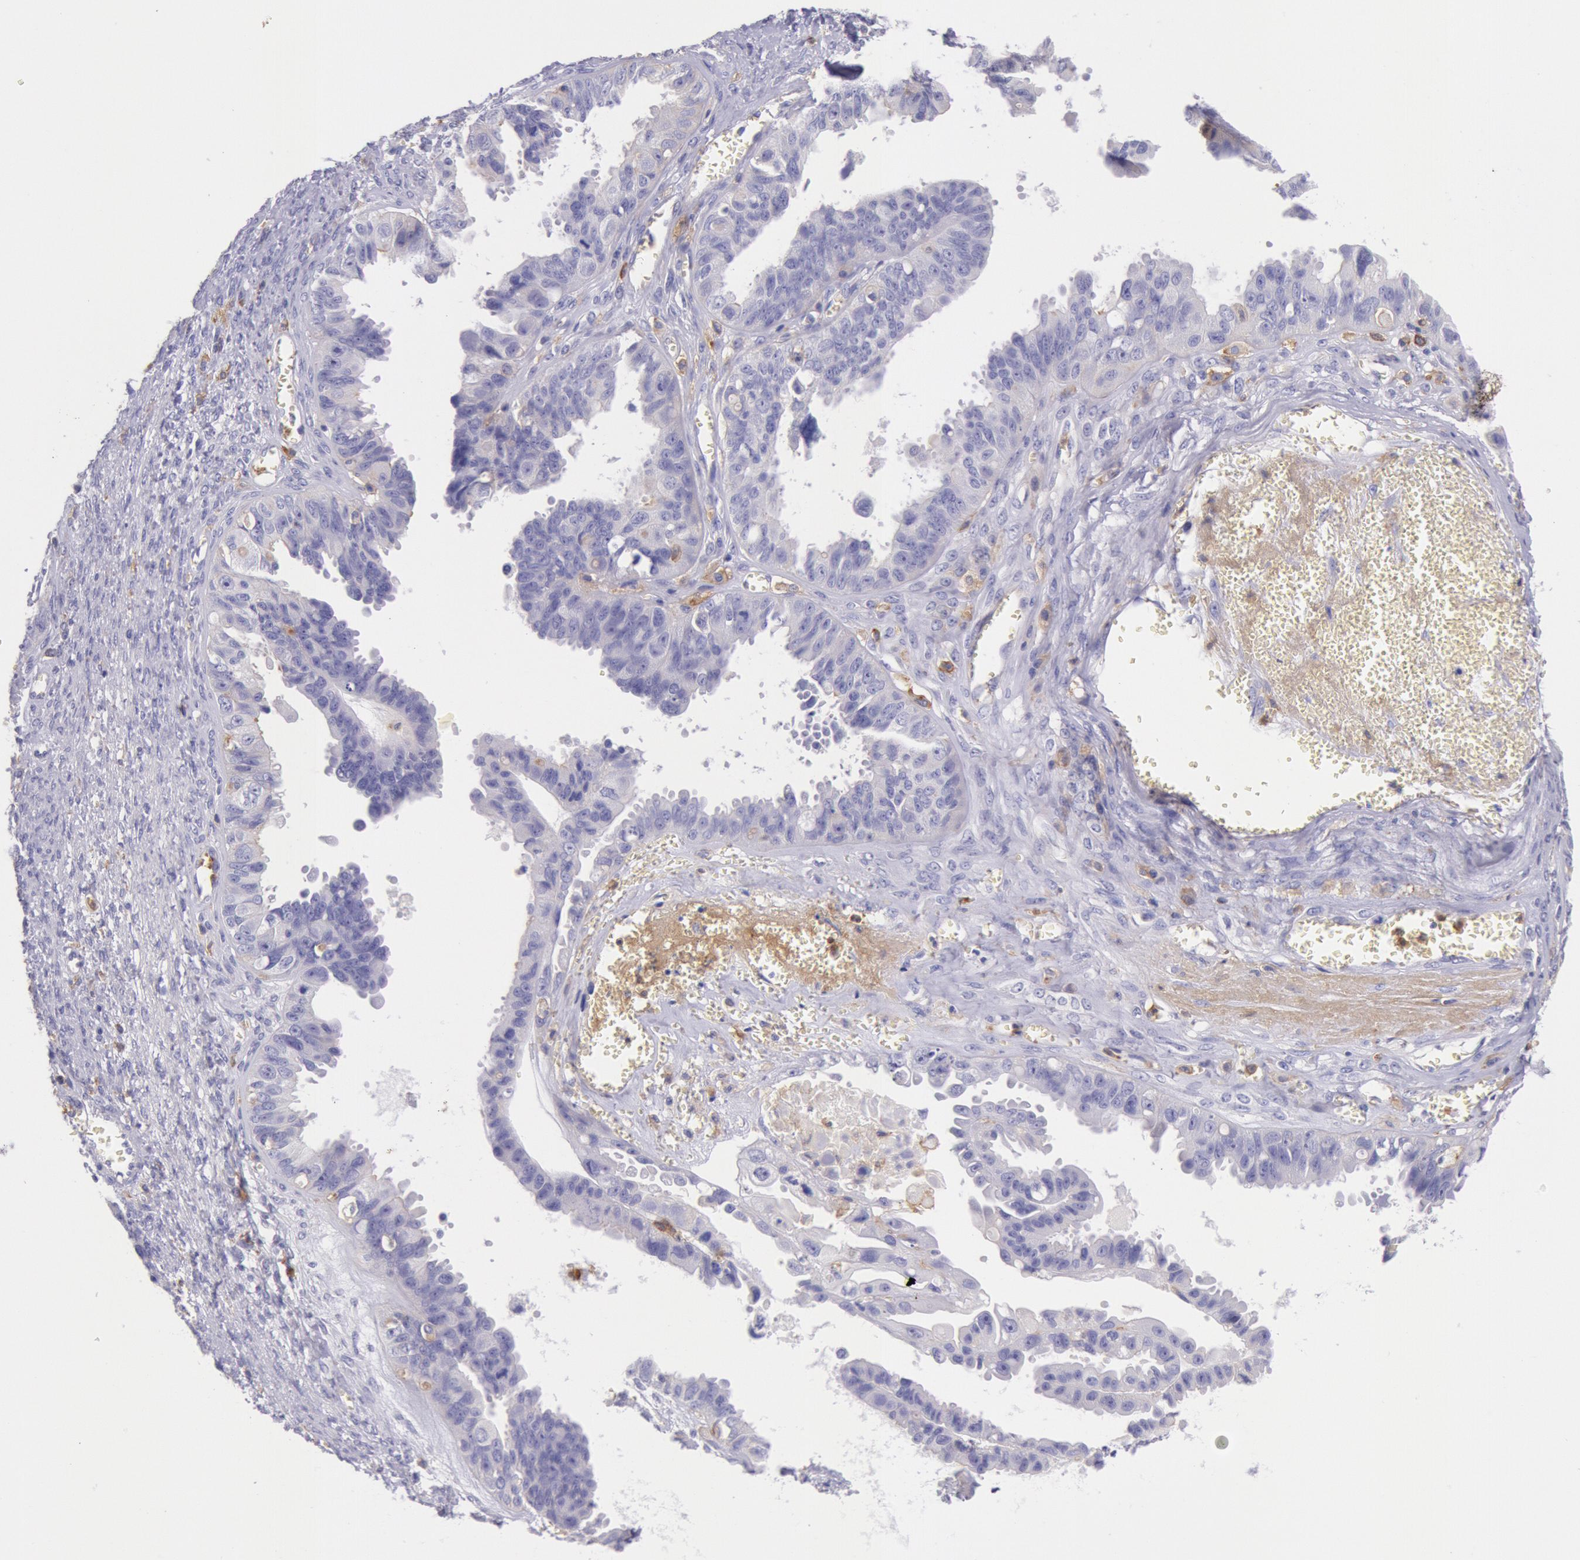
{"staining": {"intensity": "negative", "quantity": "none", "location": "none"}, "tissue": "ovarian cancer", "cell_type": "Tumor cells", "image_type": "cancer", "snomed": [{"axis": "morphology", "description": "Carcinoma, endometroid"}, {"axis": "topography", "description": "Ovary"}], "caption": "Immunohistochemical staining of endometroid carcinoma (ovarian) shows no significant staining in tumor cells.", "gene": "LYN", "patient": {"sex": "female", "age": 85}}